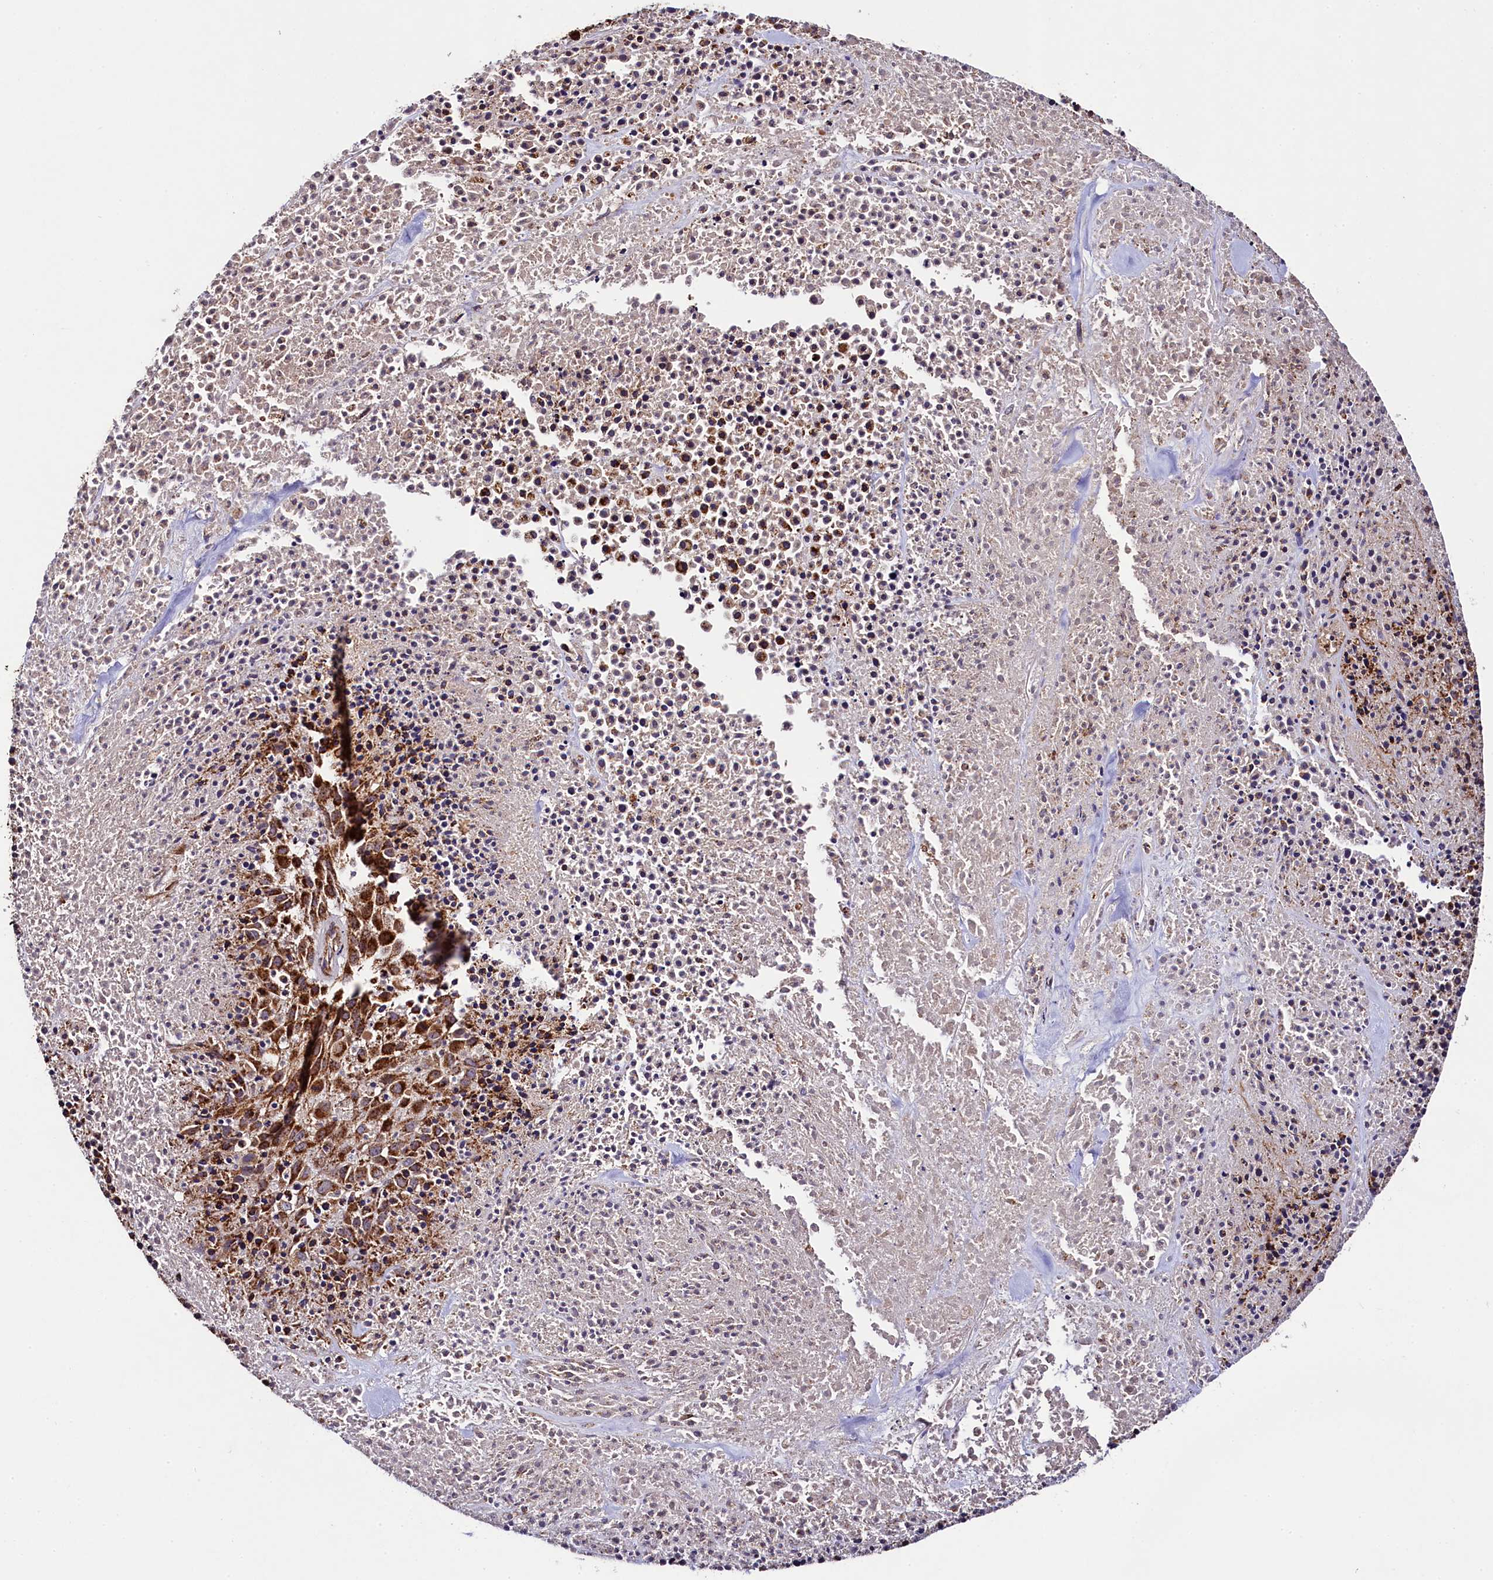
{"staining": {"intensity": "strong", "quantity": ">75%", "location": "cytoplasmic/membranous"}, "tissue": "melanoma", "cell_type": "Tumor cells", "image_type": "cancer", "snomed": [{"axis": "morphology", "description": "Malignant melanoma, Metastatic site"}, {"axis": "topography", "description": "Skin"}], "caption": "Immunohistochemistry micrograph of human malignant melanoma (metastatic site) stained for a protein (brown), which shows high levels of strong cytoplasmic/membranous expression in approximately >75% of tumor cells.", "gene": "CLYBL", "patient": {"sex": "female", "age": 81}}